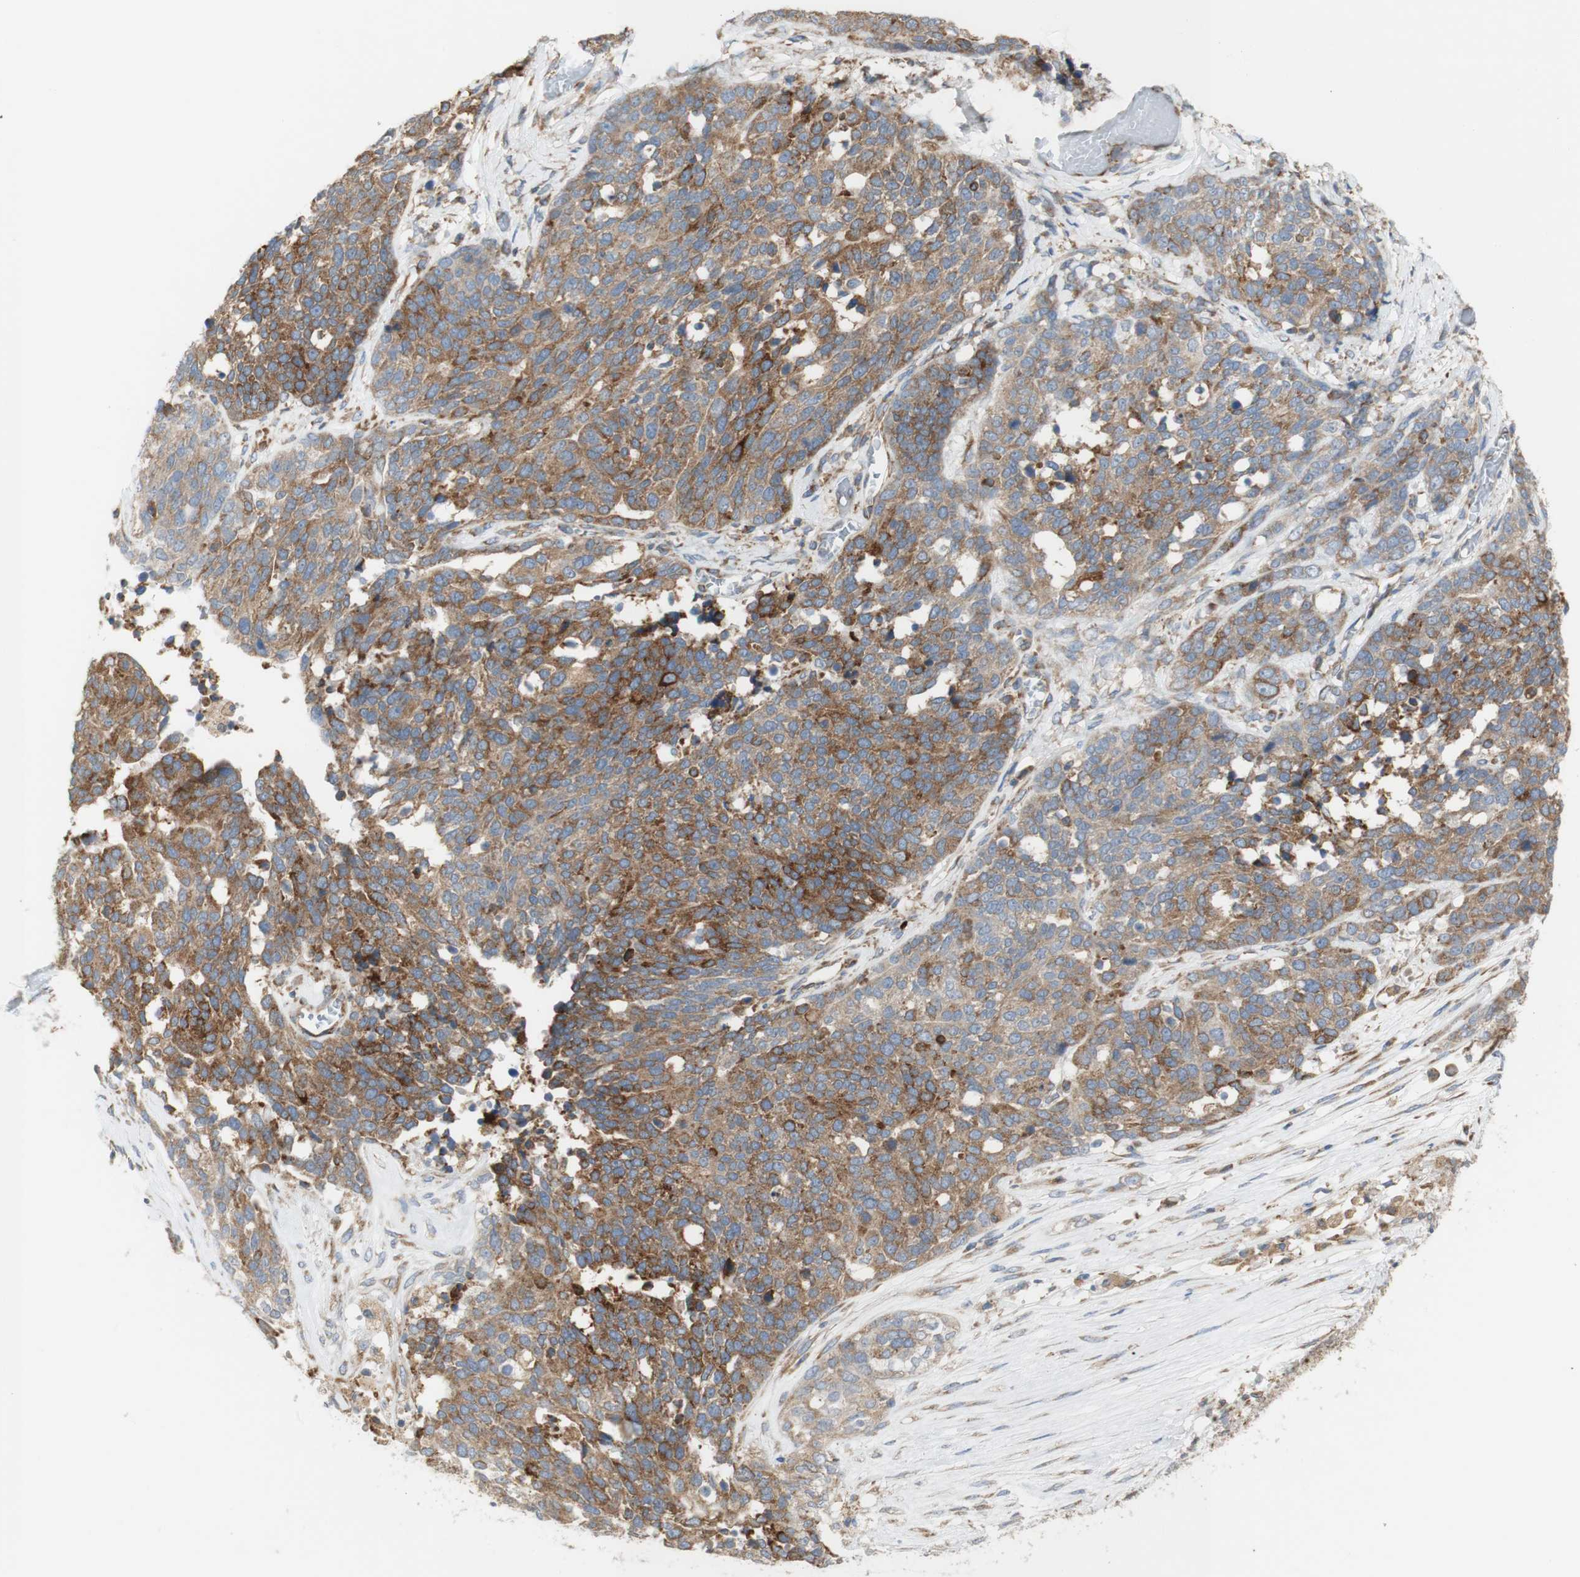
{"staining": {"intensity": "moderate", "quantity": ">75%", "location": "cytoplasmic/membranous"}, "tissue": "ovarian cancer", "cell_type": "Tumor cells", "image_type": "cancer", "snomed": [{"axis": "morphology", "description": "Cystadenocarcinoma, serous, NOS"}, {"axis": "topography", "description": "Ovary"}], "caption": "A brown stain shows moderate cytoplasmic/membranous staining of a protein in serous cystadenocarcinoma (ovarian) tumor cells.", "gene": "MANF", "patient": {"sex": "female", "age": 44}}